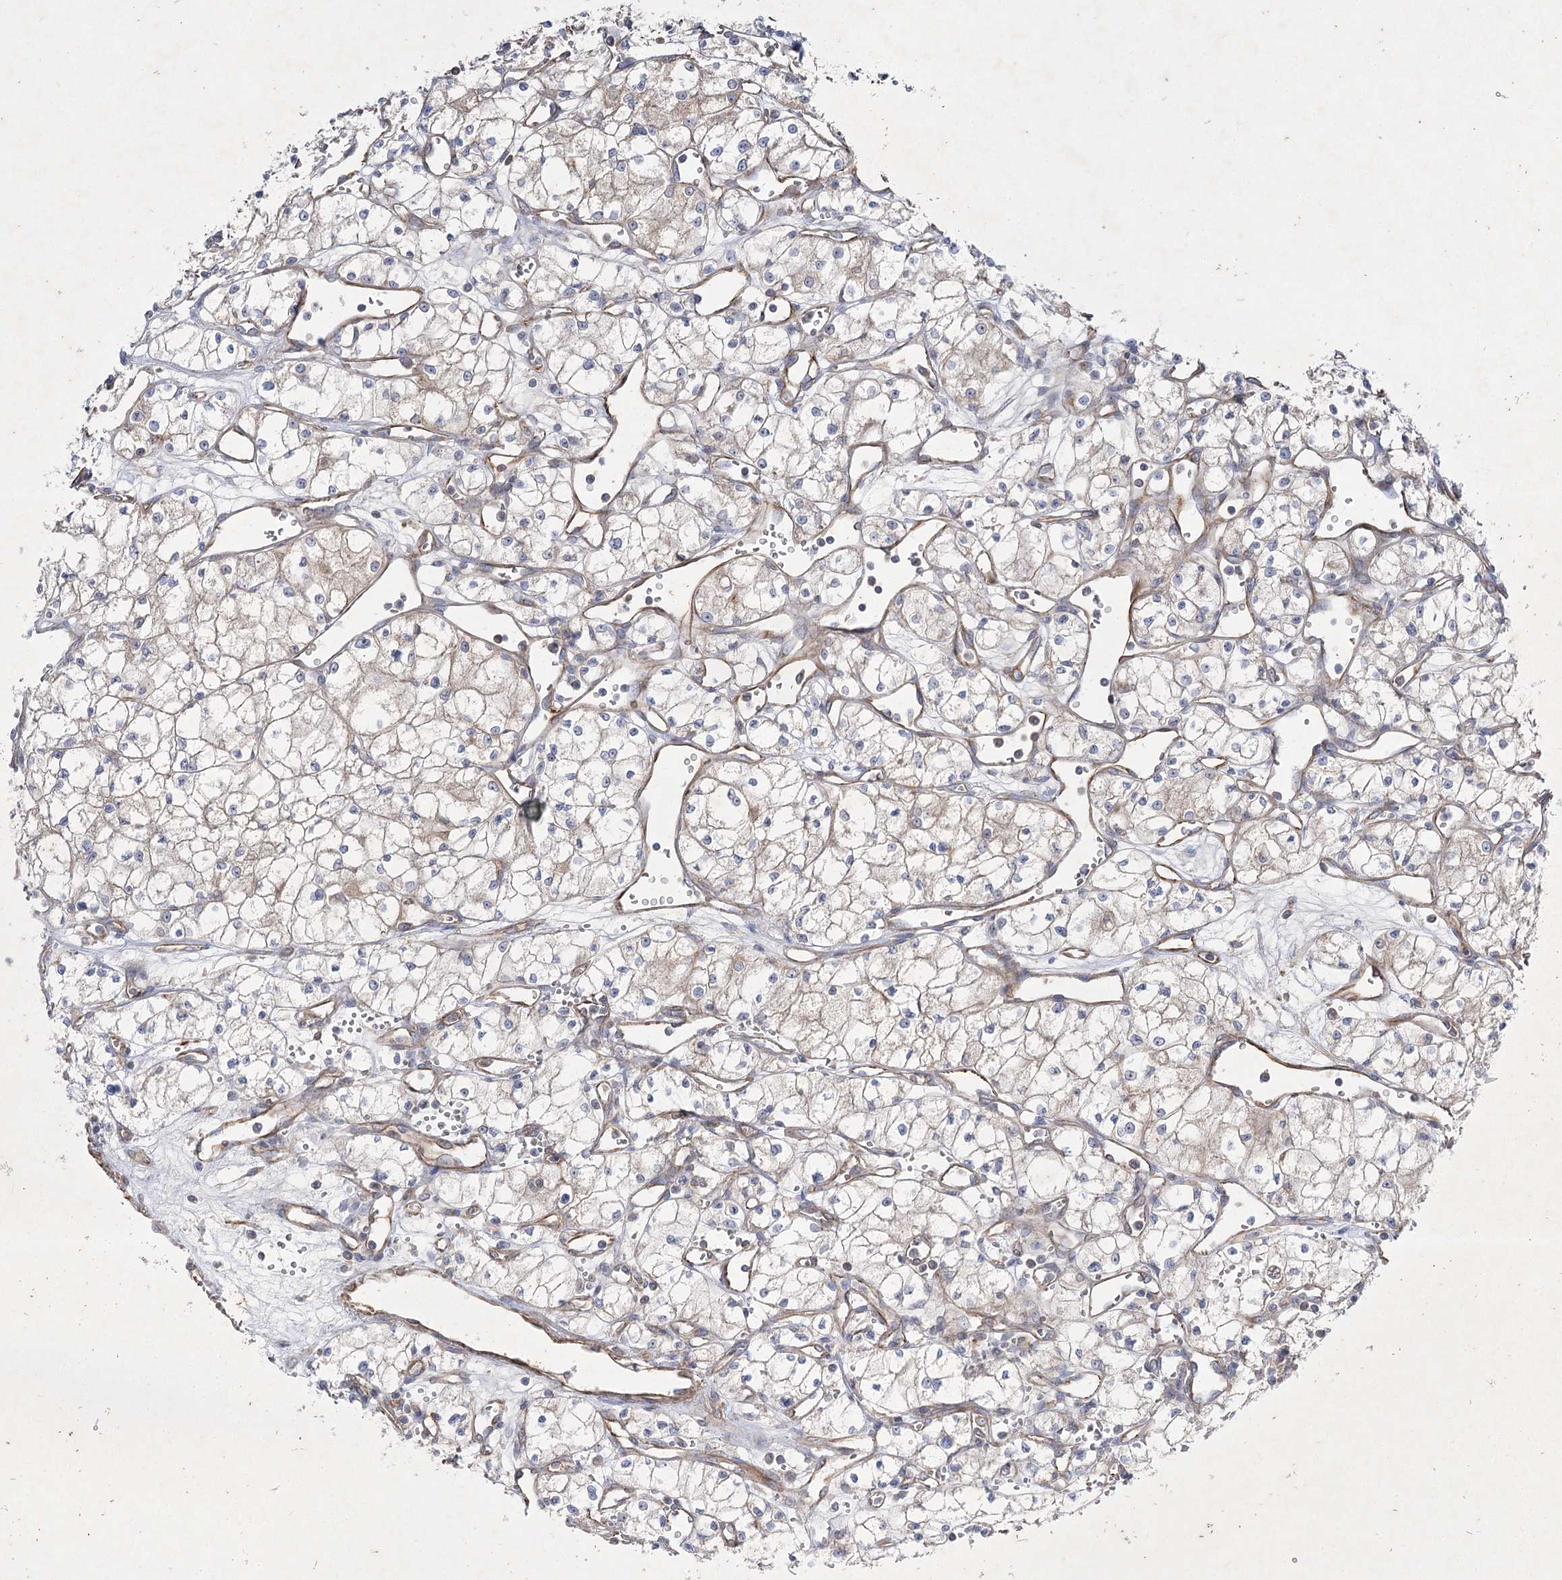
{"staining": {"intensity": "negative", "quantity": "none", "location": "none"}, "tissue": "renal cancer", "cell_type": "Tumor cells", "image_type": "cancer", "snomed": [{"axis": "morphology", "description": "Adenocarcinoma, NOS"}, {"axis": "topography", "description": "Kidney"}], "caption": "DAB (3,3'-diaminobenzidine) immunohistochemical staining of human renal cancer shows no significant staining in tumor cells.", "gene": "KIAA0825", "patient": {"sex": "male", "age": 59}}